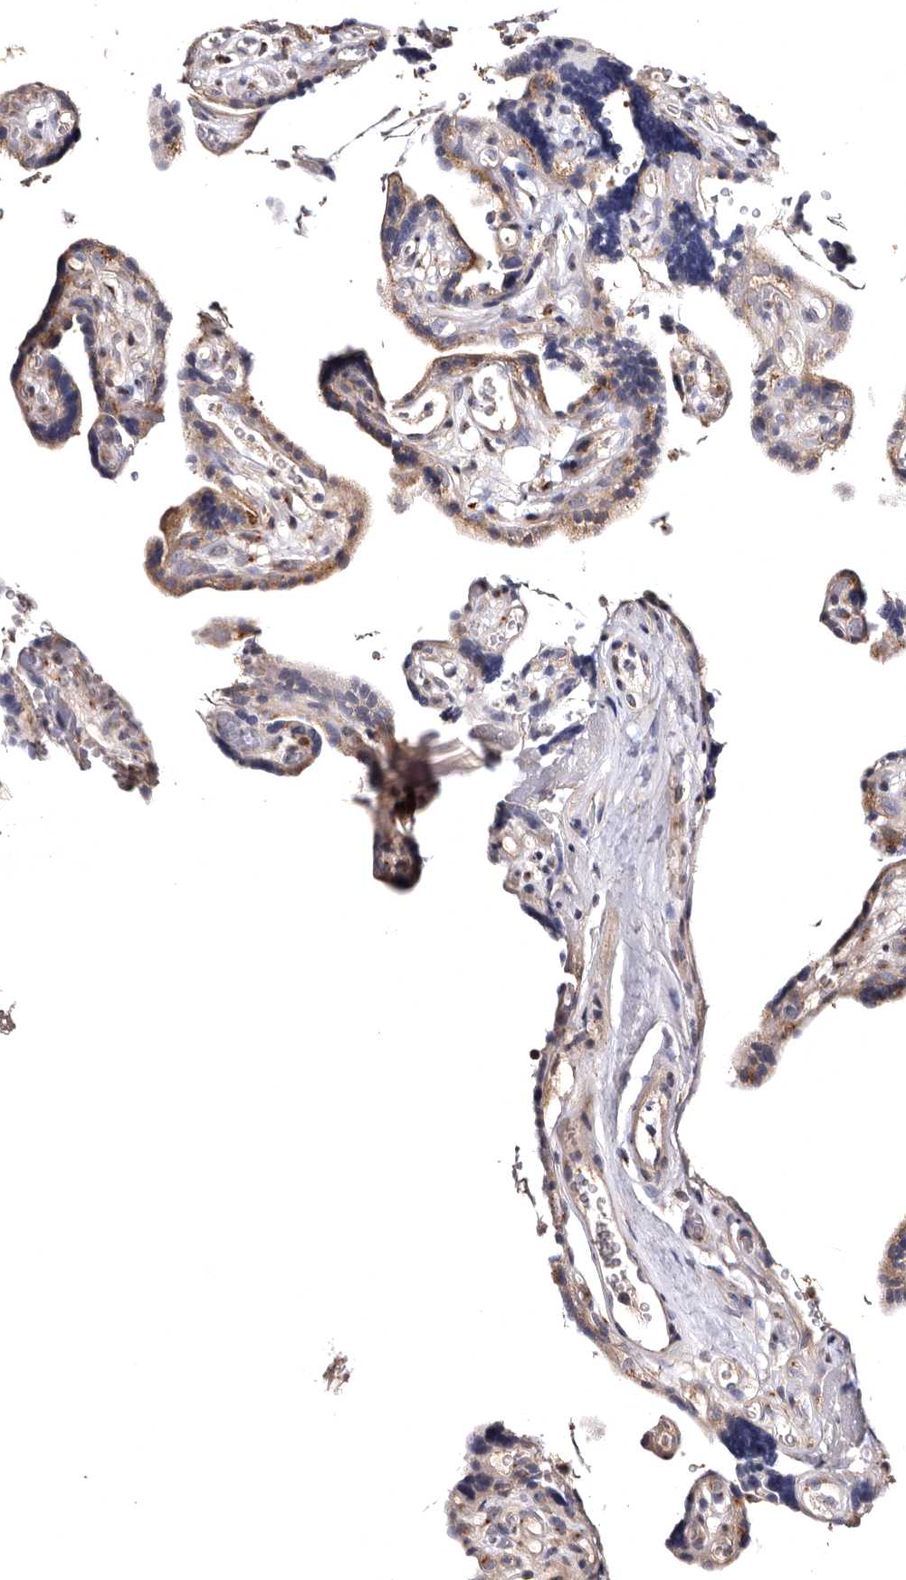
{"staining": {"intensity": "moderate", "quantity": "25%-75%", "location": "cytoplasmic/membranous"}, "tissue": "placenta", "cell_type": "Trophoblastic cells", "image_type": "normal", "snomed": [{"axis": "morphology", "description": "Normal tissue, NOS"}, {"axis": "topography", "description": "Placenta"}], "caption": "Protein expression analysis of benign human placenta reveals moderate cytoplasmic/membranous positivity in approximately 25%-75% of trophoblastic cells. (DAB (3,3'-diaminobenzidine) IHC, brown staining for protein, blue staining for nuclei).", "gene": "FAM91A1", "patient": {"sex": "female", "age": 30}}